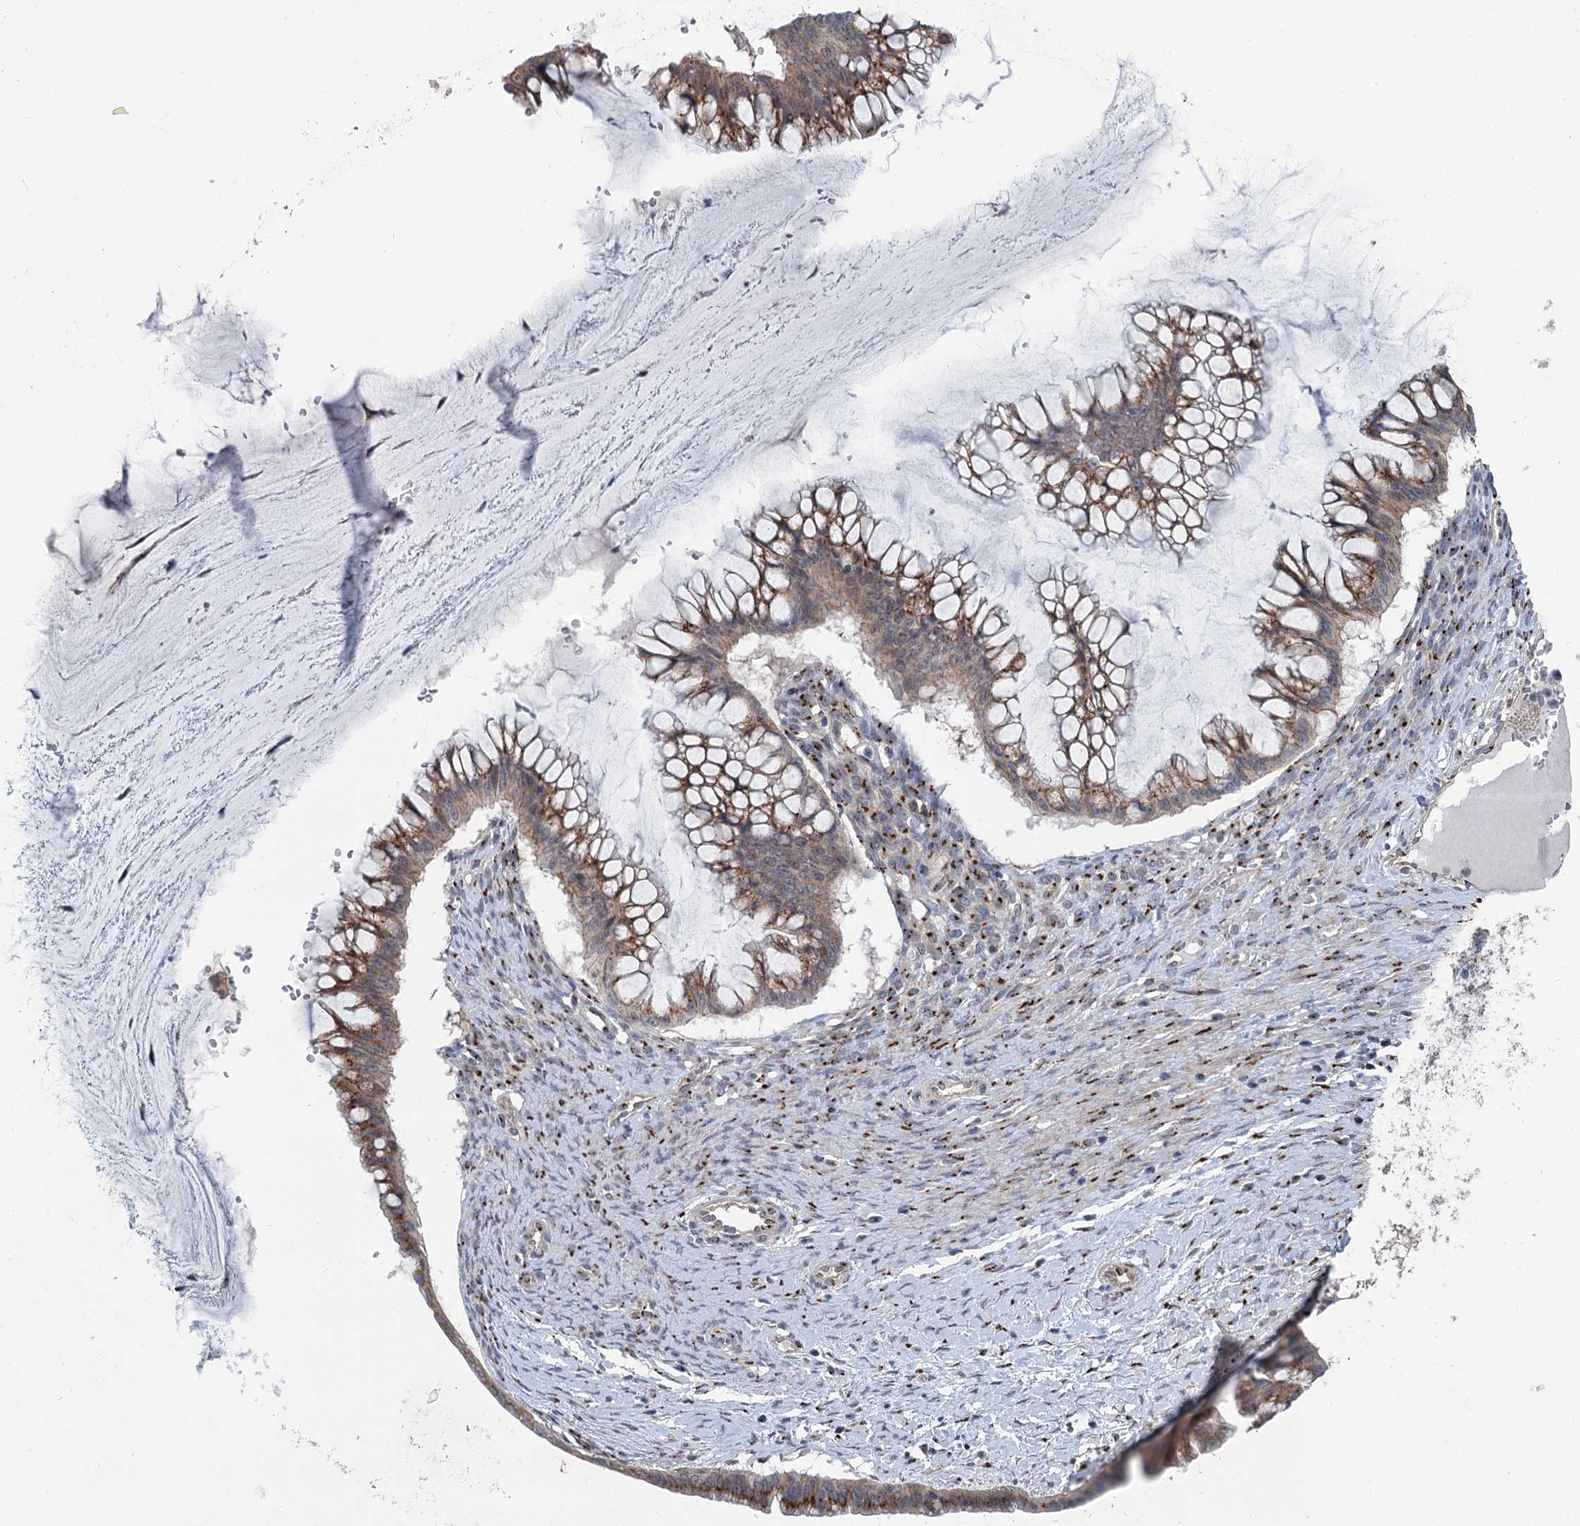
{"staining": {"intensity": "moderate", "quantity": ">75%", "location": "cytoplasmic/membranous"}, "tissue": "ovarian cancer", "cell_type": "Tumor cells", "image_type": "cancer", "snomed": [{"axis": "morphology", "description": "Cystadenocarcinoma, mucinous, NOS"}, {"axis": "topography", "description": "Ovary"}], "caption": "Moderate cytoplasmic/membranous protein positivity is seen in about >75% of tumor cells in ovarian mucinous cystadenocarcinoma. (brown staining indicates protein expression, while blue staining denotes nuclei).", "gene": "ITIH5", "patient": {"sex": "female", "age": 73}}